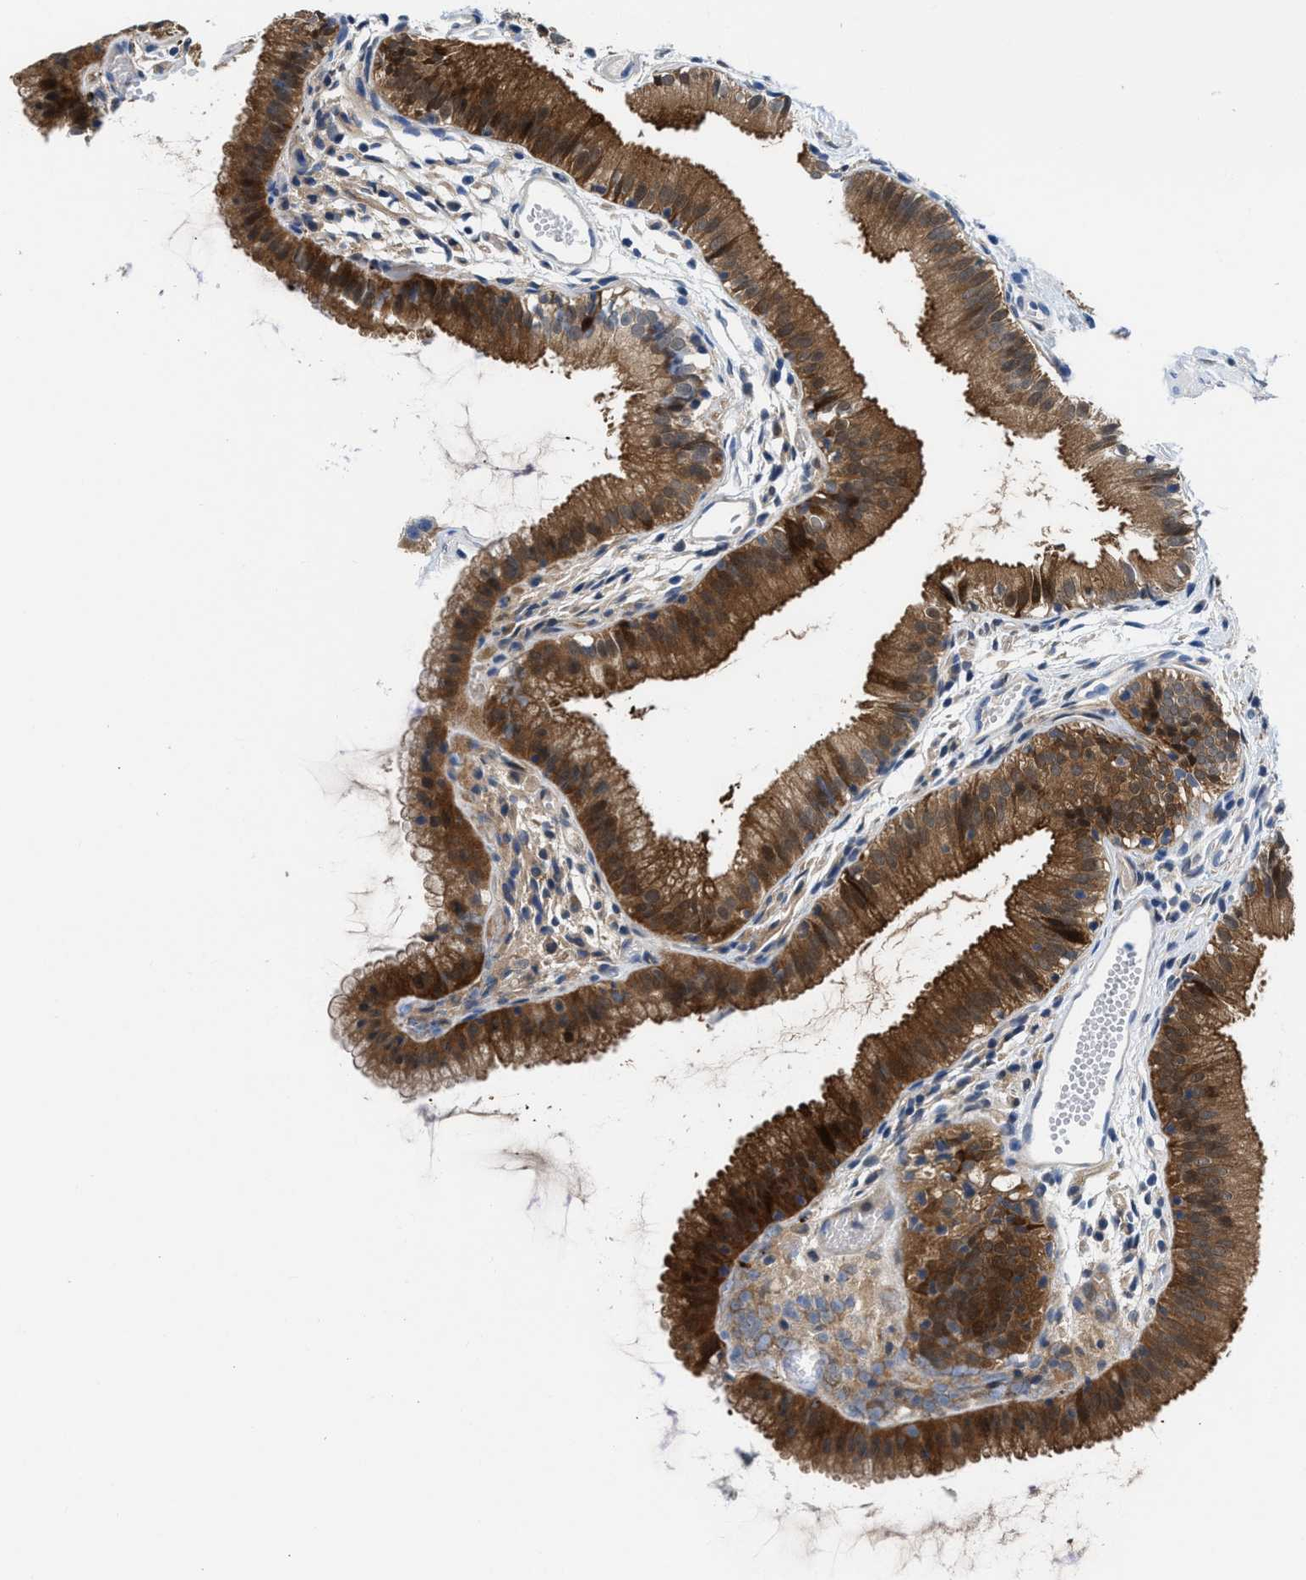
{"staining": {"intensity": "strong", "quantity": ">75%", "location": "cytoplasmic/membranous,nuclear"}, "tissue": "gallbladder", "cell_type": "Glandular cells", "image_type": "normal", "snomed": [{"axis": "morphology", "description": "Normal tissue, NOS"}, {"axis": "topography", "description": "Gallbladder"}], "caption": "Gallbladder stained with immunohistochemistry shows strong cytoplasmic/membranous,nuclear staining in about >75% of glandular cells.", "gene": "CBR1", "patient": {"sex": "female", "age": 26}}